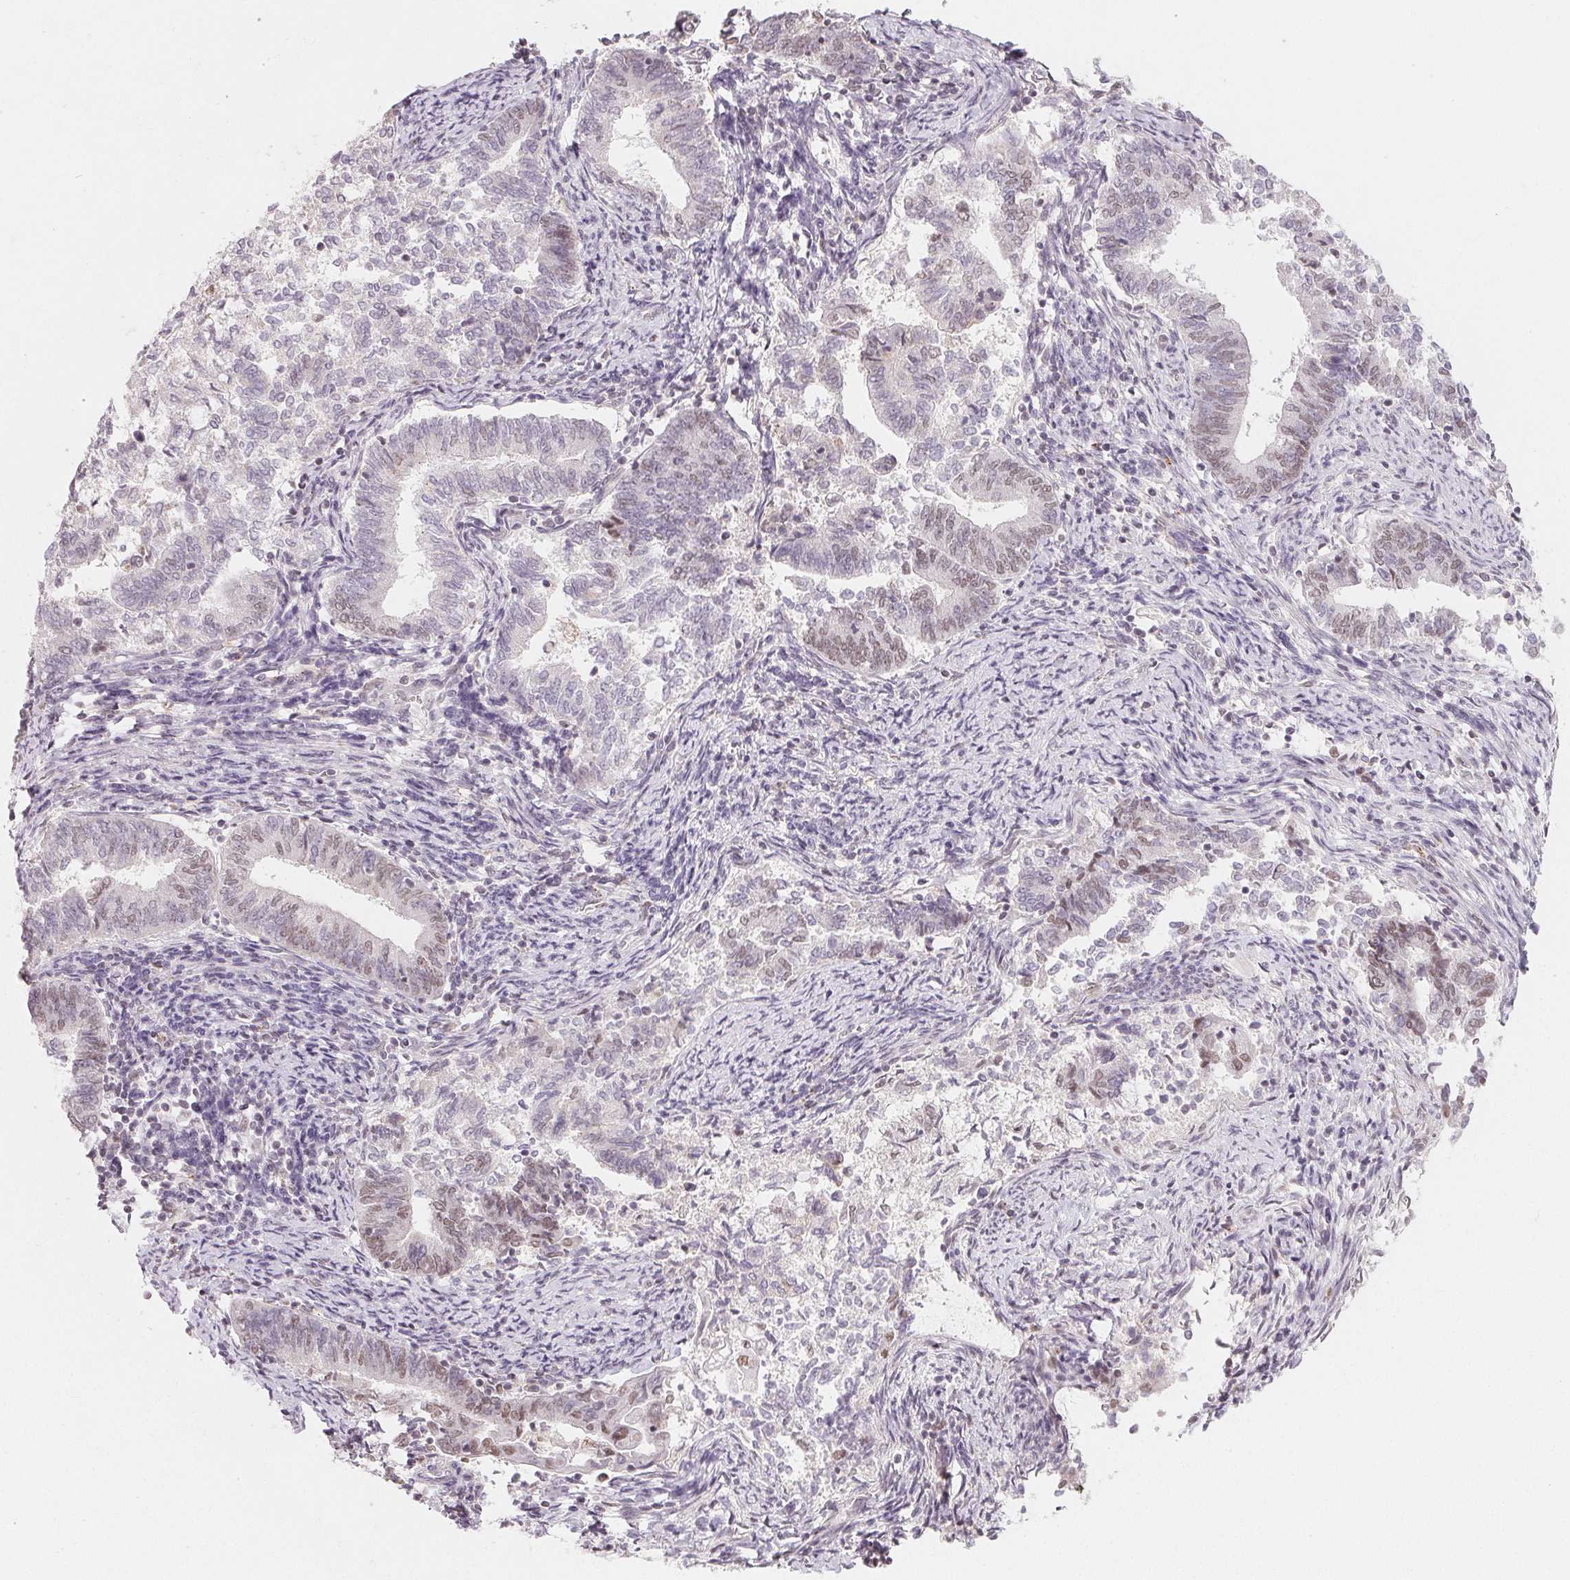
{"staining": {"intensity": "negative", "quantity": "none", "location": "none"}, "tissue": "endometrial cancer", "cell_type": "Tumor cells", "image_type": "cancer", "snomed": [{"axis": "morphology", "description": "Adenocarcinoma, NOS"}, {"axis": "topography", "description": "Endometrium"}], "caption": "IHC of human endometrial cancer displays no positivity in tumor cells.", "gene": "NXF3", "patient": {"sex": "female", "age": 65}}